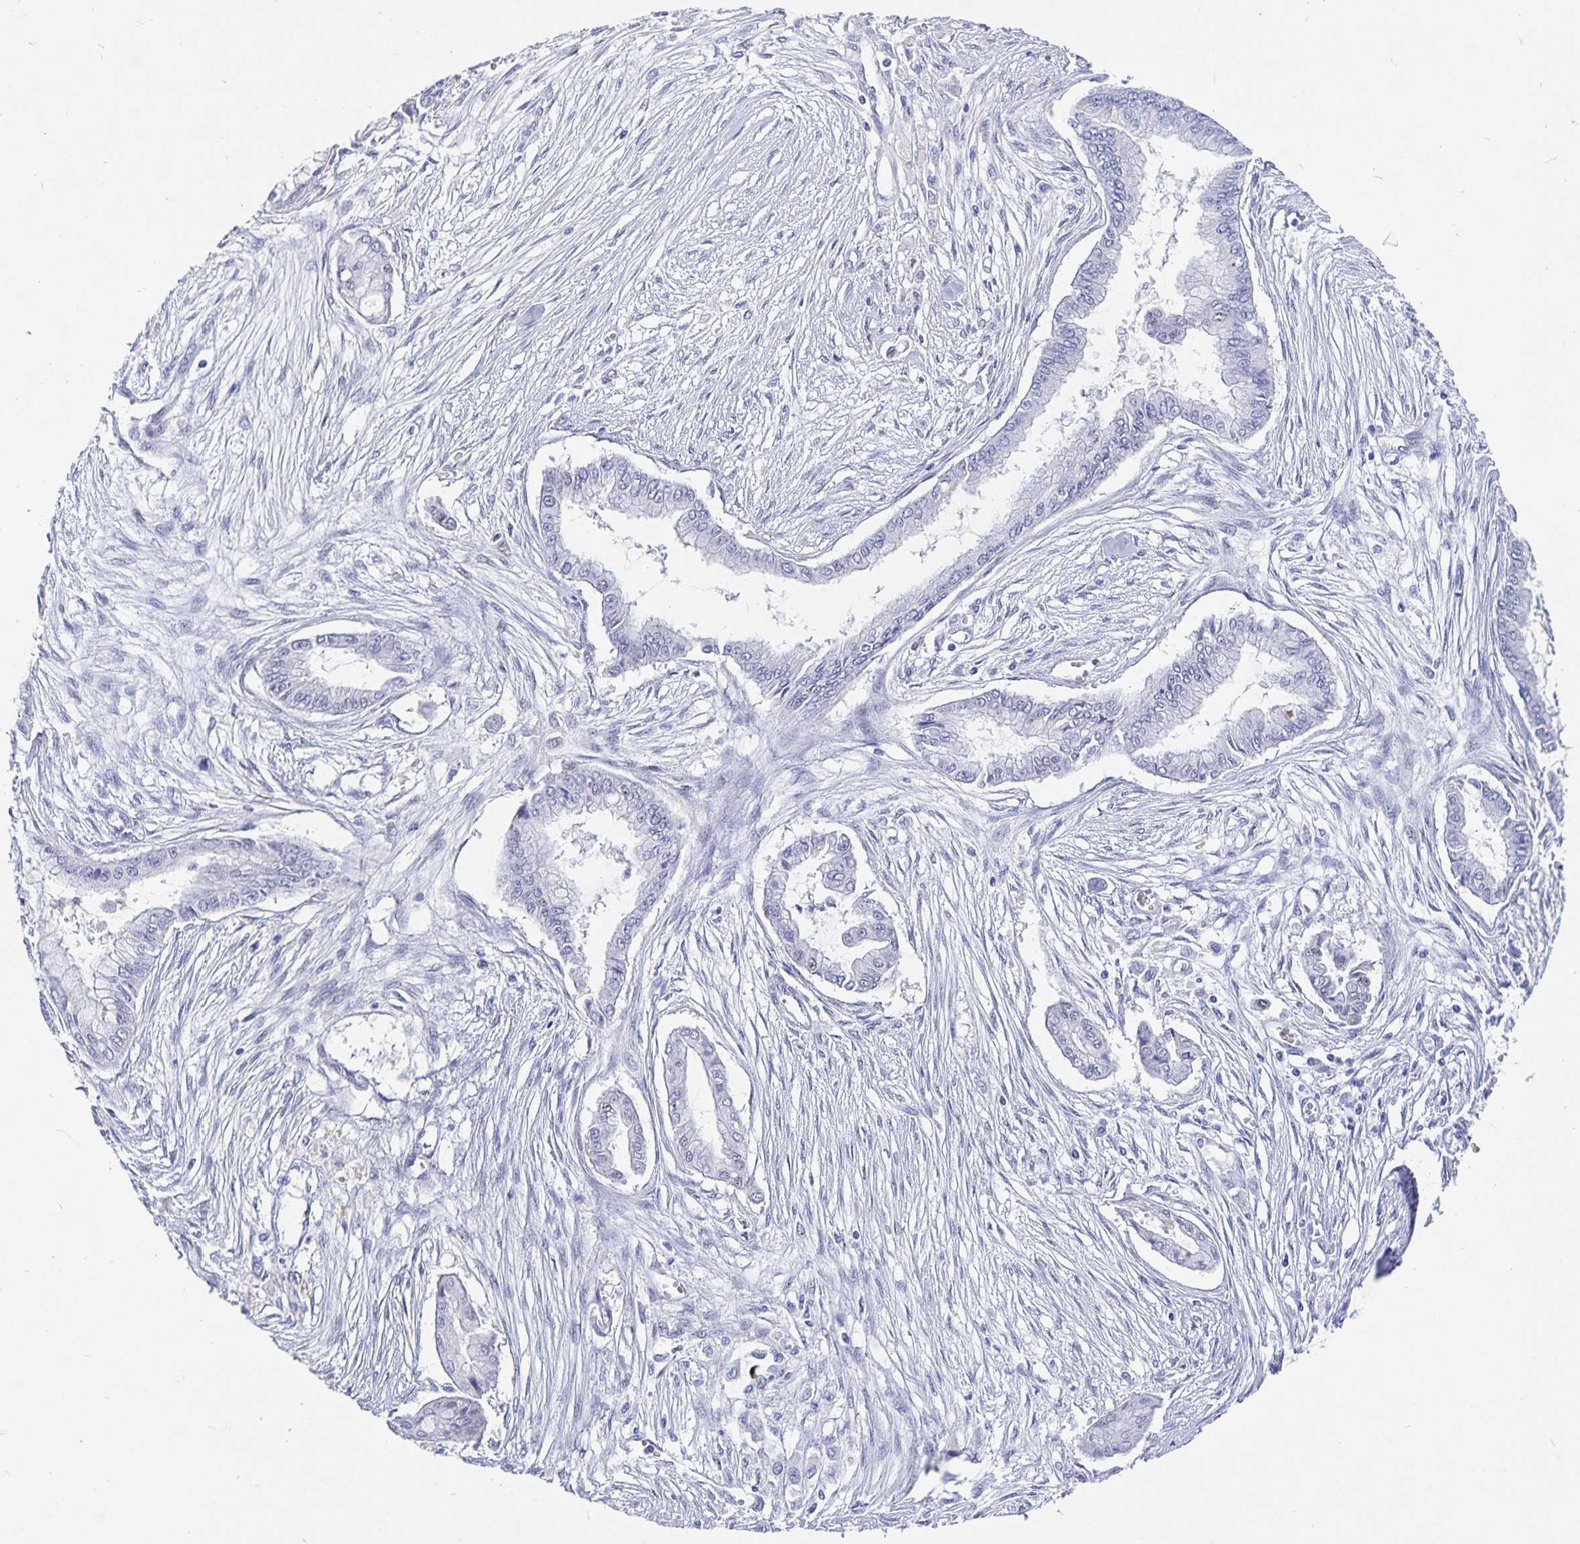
{"staining": {"intensity": "negative", "quantity": "none", "location": "none"}, "tissue": "pancreatic cancer", "cell_type": "Tumor cells", "image_type": "cancer", "snomed": [{"axis": "morphology", "description": "Adenocarcinoma, NOS"}, {"axis": "topography", "description": "Pancreas"}], "caption": "IHC photomicrograph of human pancreatic cancer stained for a protein (brown), which shows no positivity in tumor cells.", "gene": "SMOC1", "patient": {"sex": "female", "age": 68}}